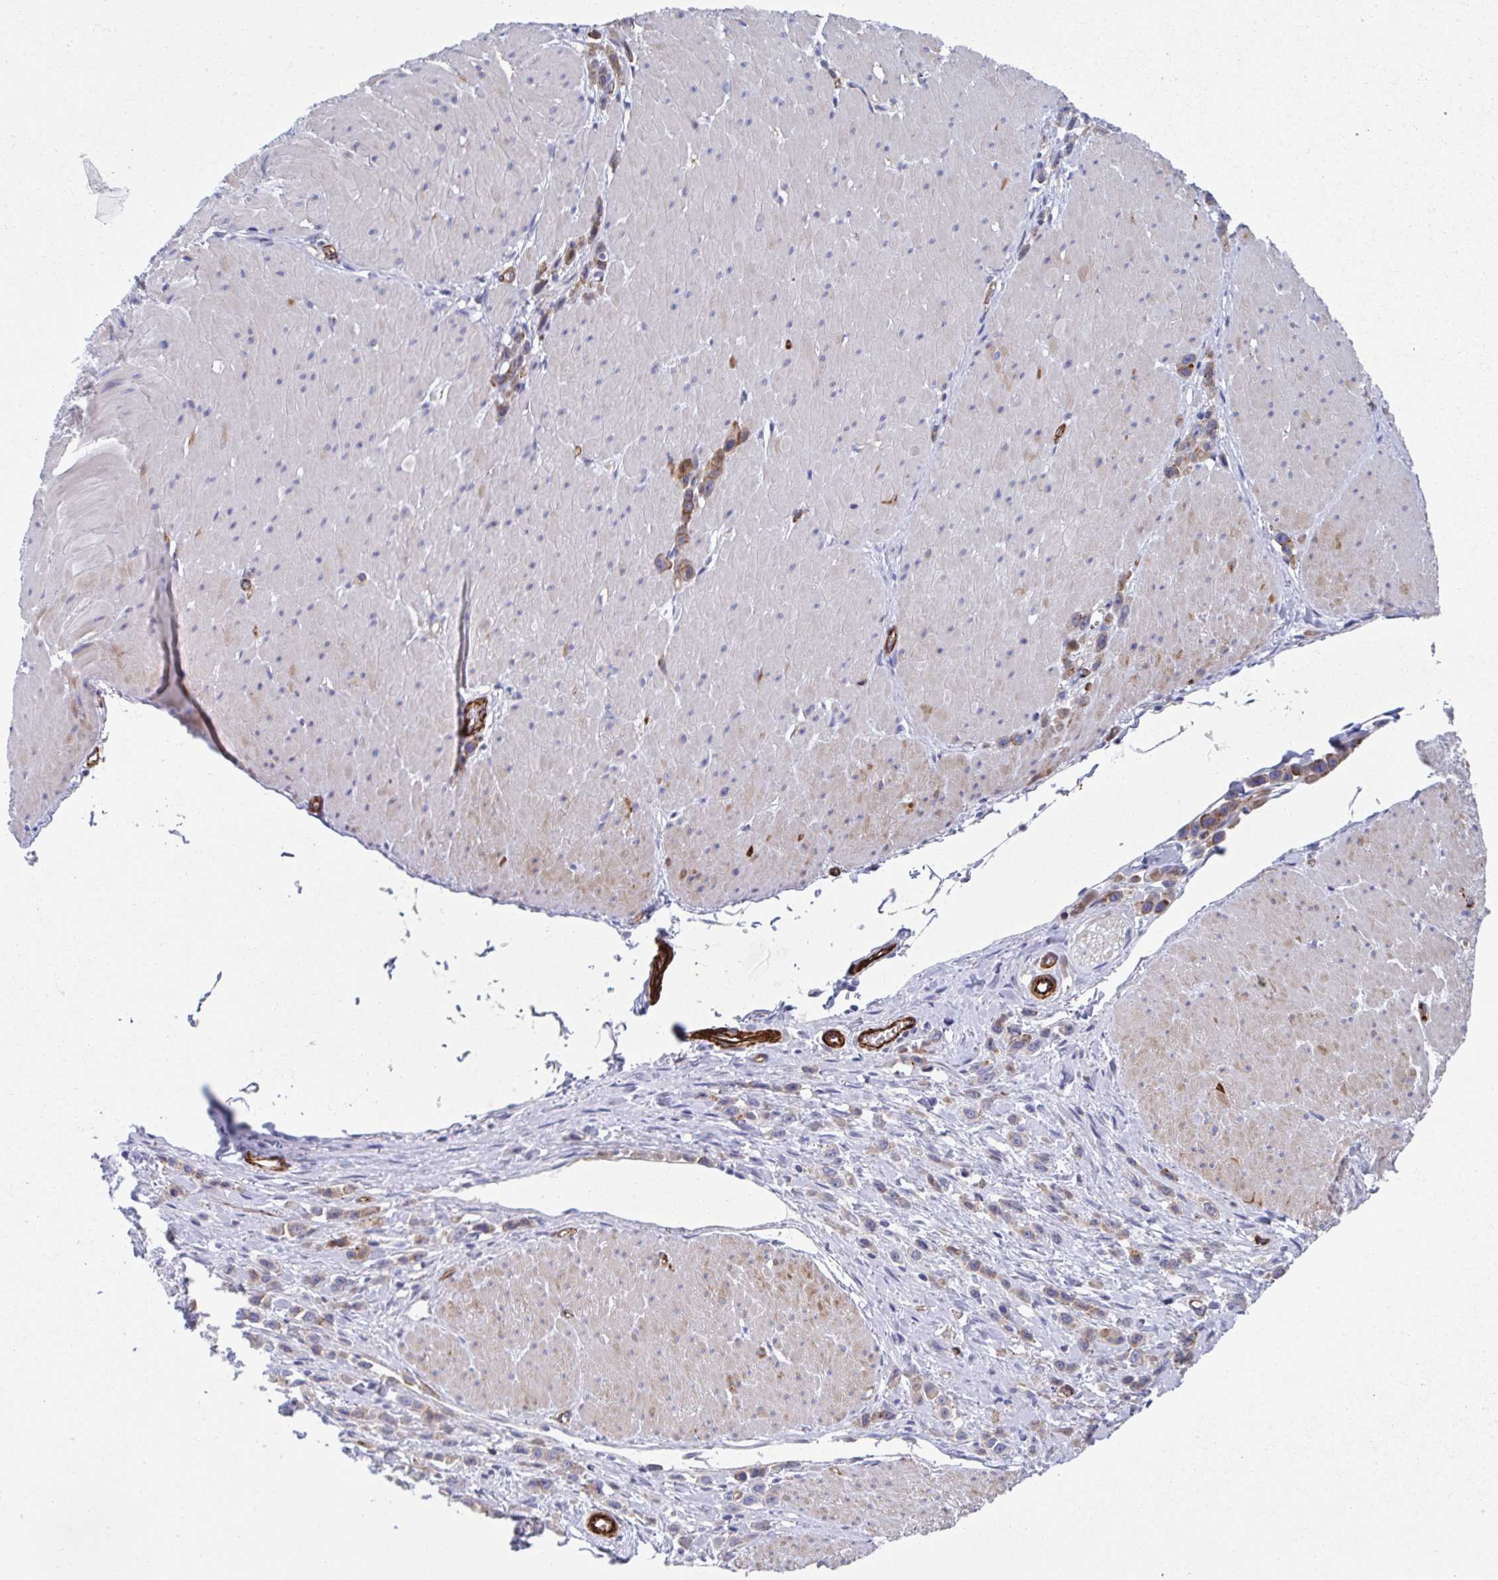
{"staining": {"intensity": "weak", "quantity": ">75%", "location": "cytoplasmic/membranous"}, "tissue": "stomach cancer", "cell_type": "Tumor cells", "image_type": "cancer", "snomed": [{"axis": "morphology", "description": "Adenocarcinoma, NOS"}, {"axis": "topography", "description": "Stomach"}], "caption": "Protein positivity by immunohistochemistry exhibits weak cytoplasmic/membranous positivity in about >75% of tumor cells in stomach adenocarcinoma.", "gene": "KLC3", "patient": {"sex": "male", "age": 47}}